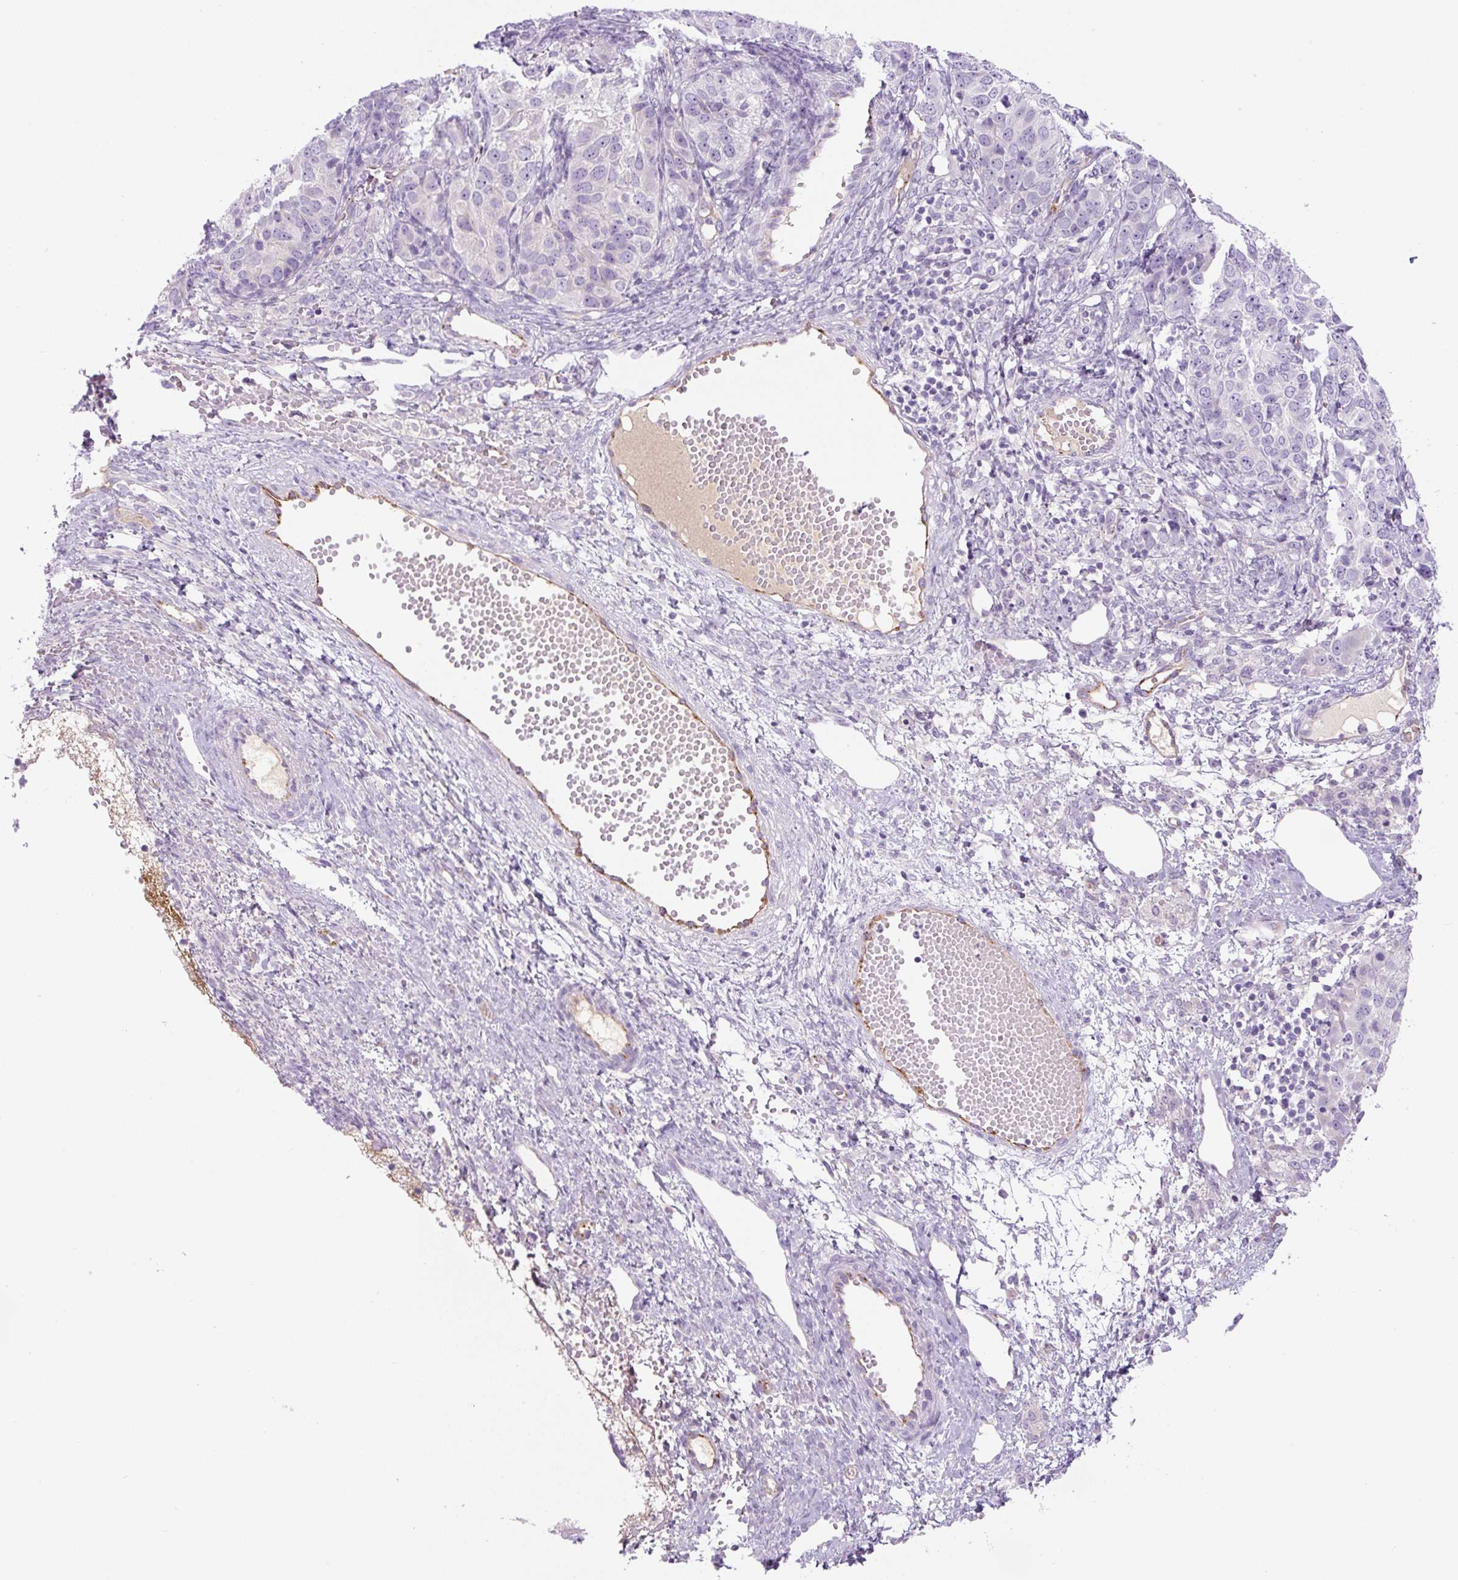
{"staining": {"intensity": "negative", "quantity": "none", "location": "none"}, "tissue": "ovarian cancer", "cell_type": "Tumor cells", "image_type": "cancer", "snomed": [{"axis": "morphology", "description": "Carcinoma, endometroid"}, {"axis": "topography", "description": "Ovary"}], "caption": "Protein analysis of ovarian endometroid carcinoma displays no significant staining in tumor cells. (Stains: DAB (3,3'-diaminobenzidine) immunohistochemistry with hematoxylin counter stain, Microscopy: brightfield microscopy at high magnification).", "gene": "RSPO4", "patient": {"sex": "female", "age": 51}}